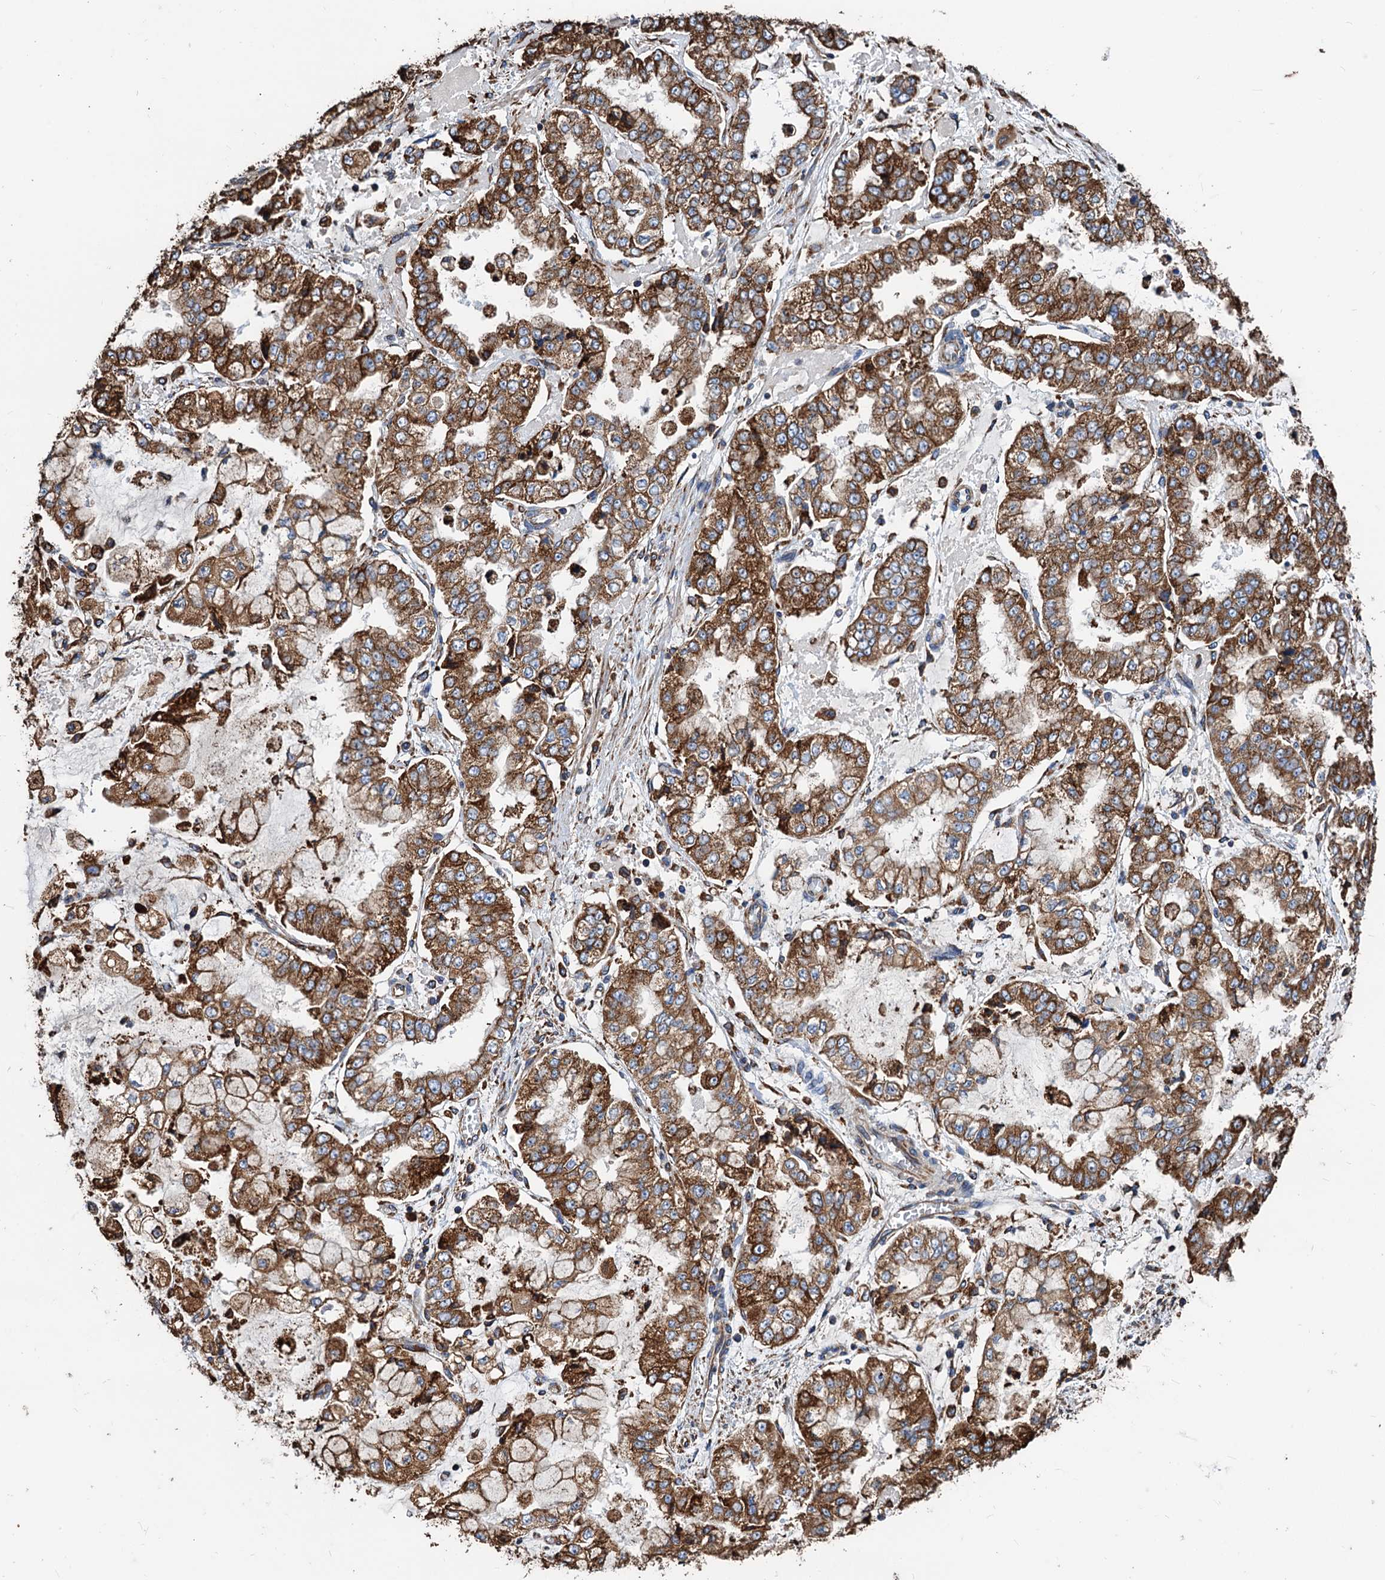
{"staining": {"intensity": "strong", "quantity": ">75%", "location": "cytoplasmic/membranous"}, "tissue": "stomach cancer", "cell_type": "Tumor cells", "image_type": "cancer", "snomed": [{"axis": "morphology", "description": "Adenocarcinoma, NOS"}, {"axis": "topography", "description": "Stomach"}], "caption": "Tumor cells show high levels of strong cytoplasmic/membranous staining in about >75% of cells in human stomach cancer (adenocarcinoma). The protein of interest is stained brown, and the nuclei are stained in blue (DAB (3,3'-diaminobenzidine) IHC with brightfield microscopy, high magnification).", "gene": "HSPA5", "patient": {"sex": "male", "age": 76}}